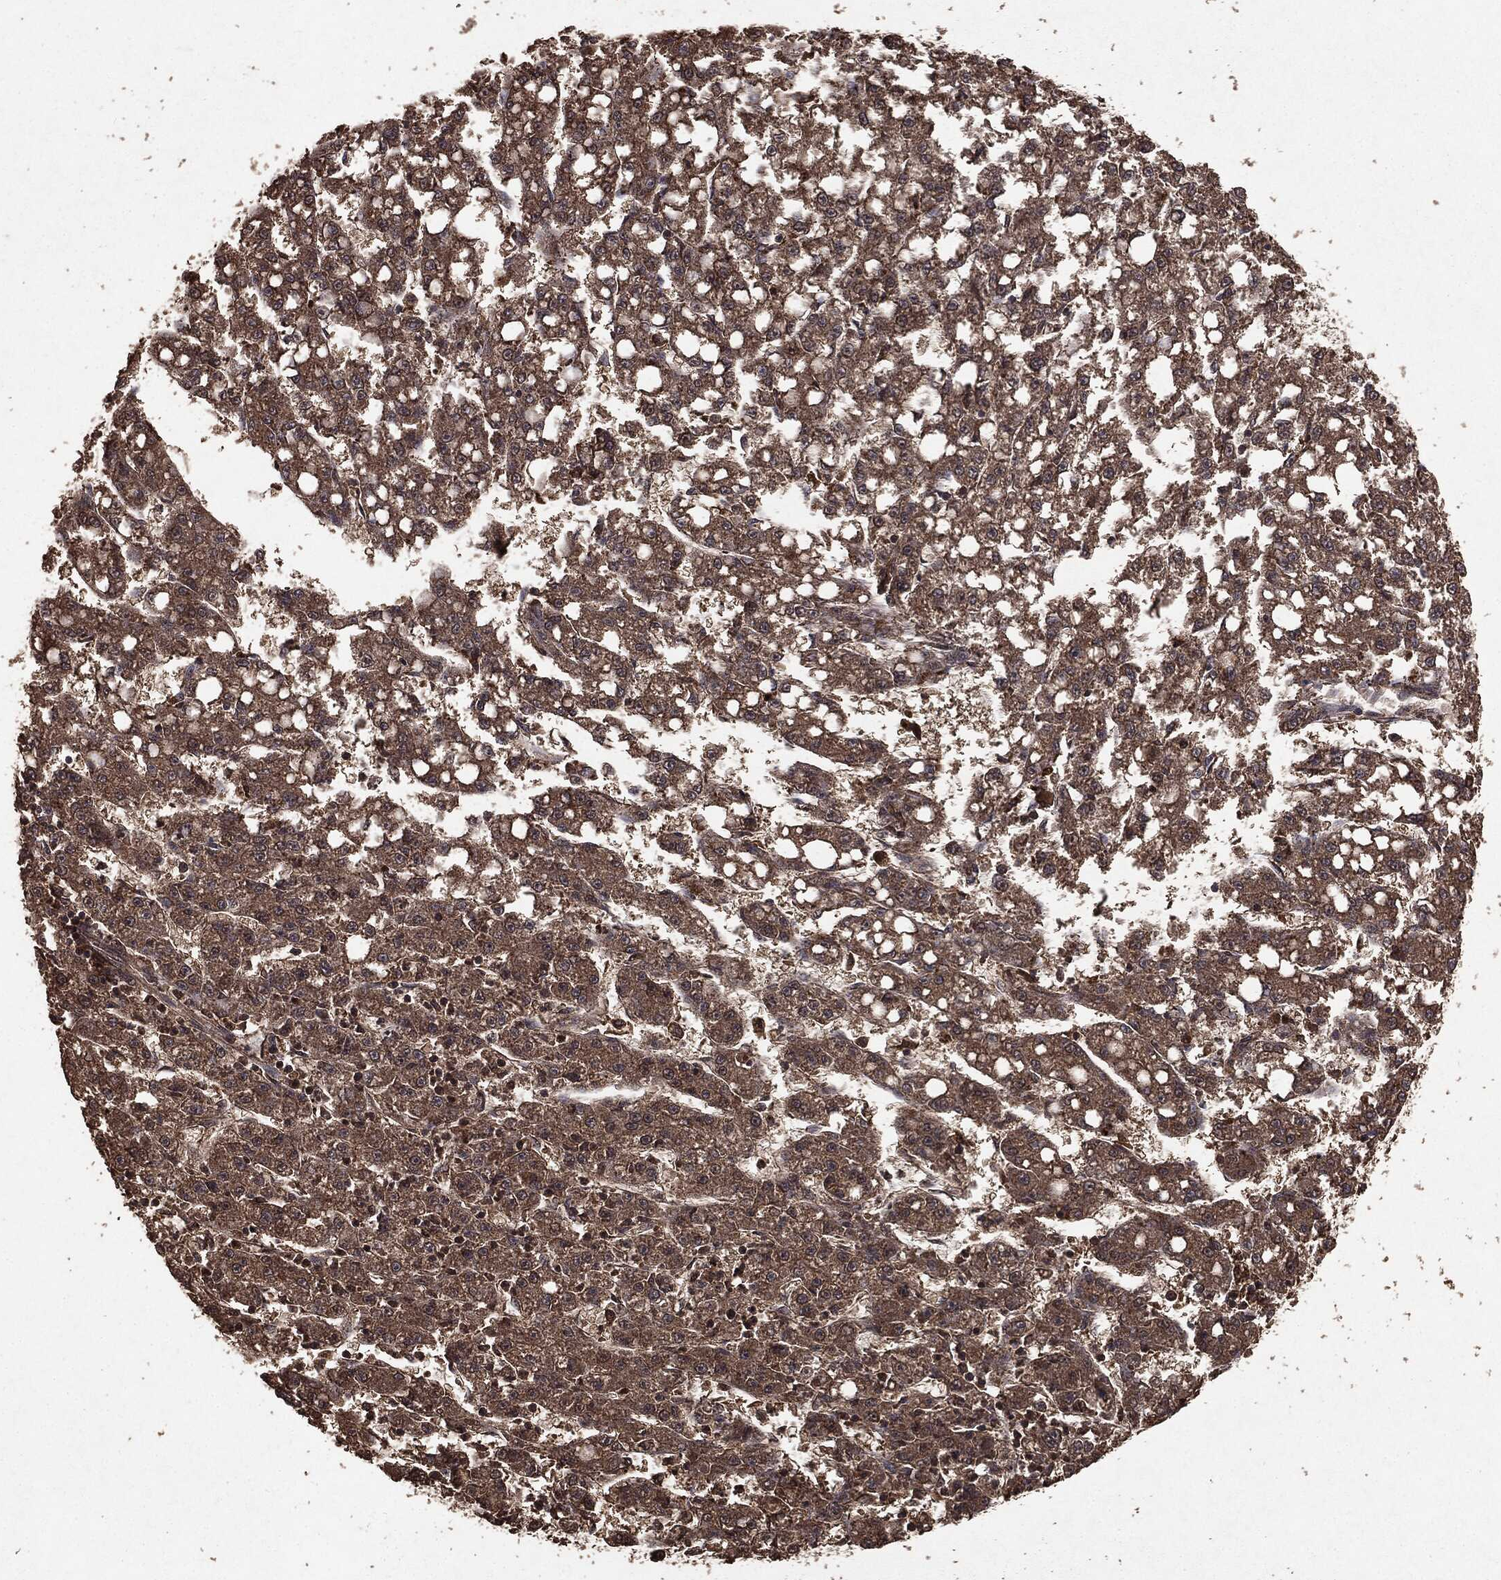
{"staining": {"intensity": "moderate", "quantity": "25%-75%", "location": "cytoplasmic/membranous"}, "tissue": "liver cancer", "cell_type": "Tumor cells", "image_type": "cancer", "snomed": [{"axis": "morphology", "description": "Carcinoma, Hepatocellular, NOS"}, {"axis": "topography", "description": "Liver"}], "caption": "Hepatocellular carcinoma (liver) stained with DAB immunohistochemistry (IHC) displays medium levels of moderate cytoplasmic/membranous staining in approximately 25%-75% of tumor cells.", "gene": "NME1", "patient": {"sex": "female", "age": 65}}